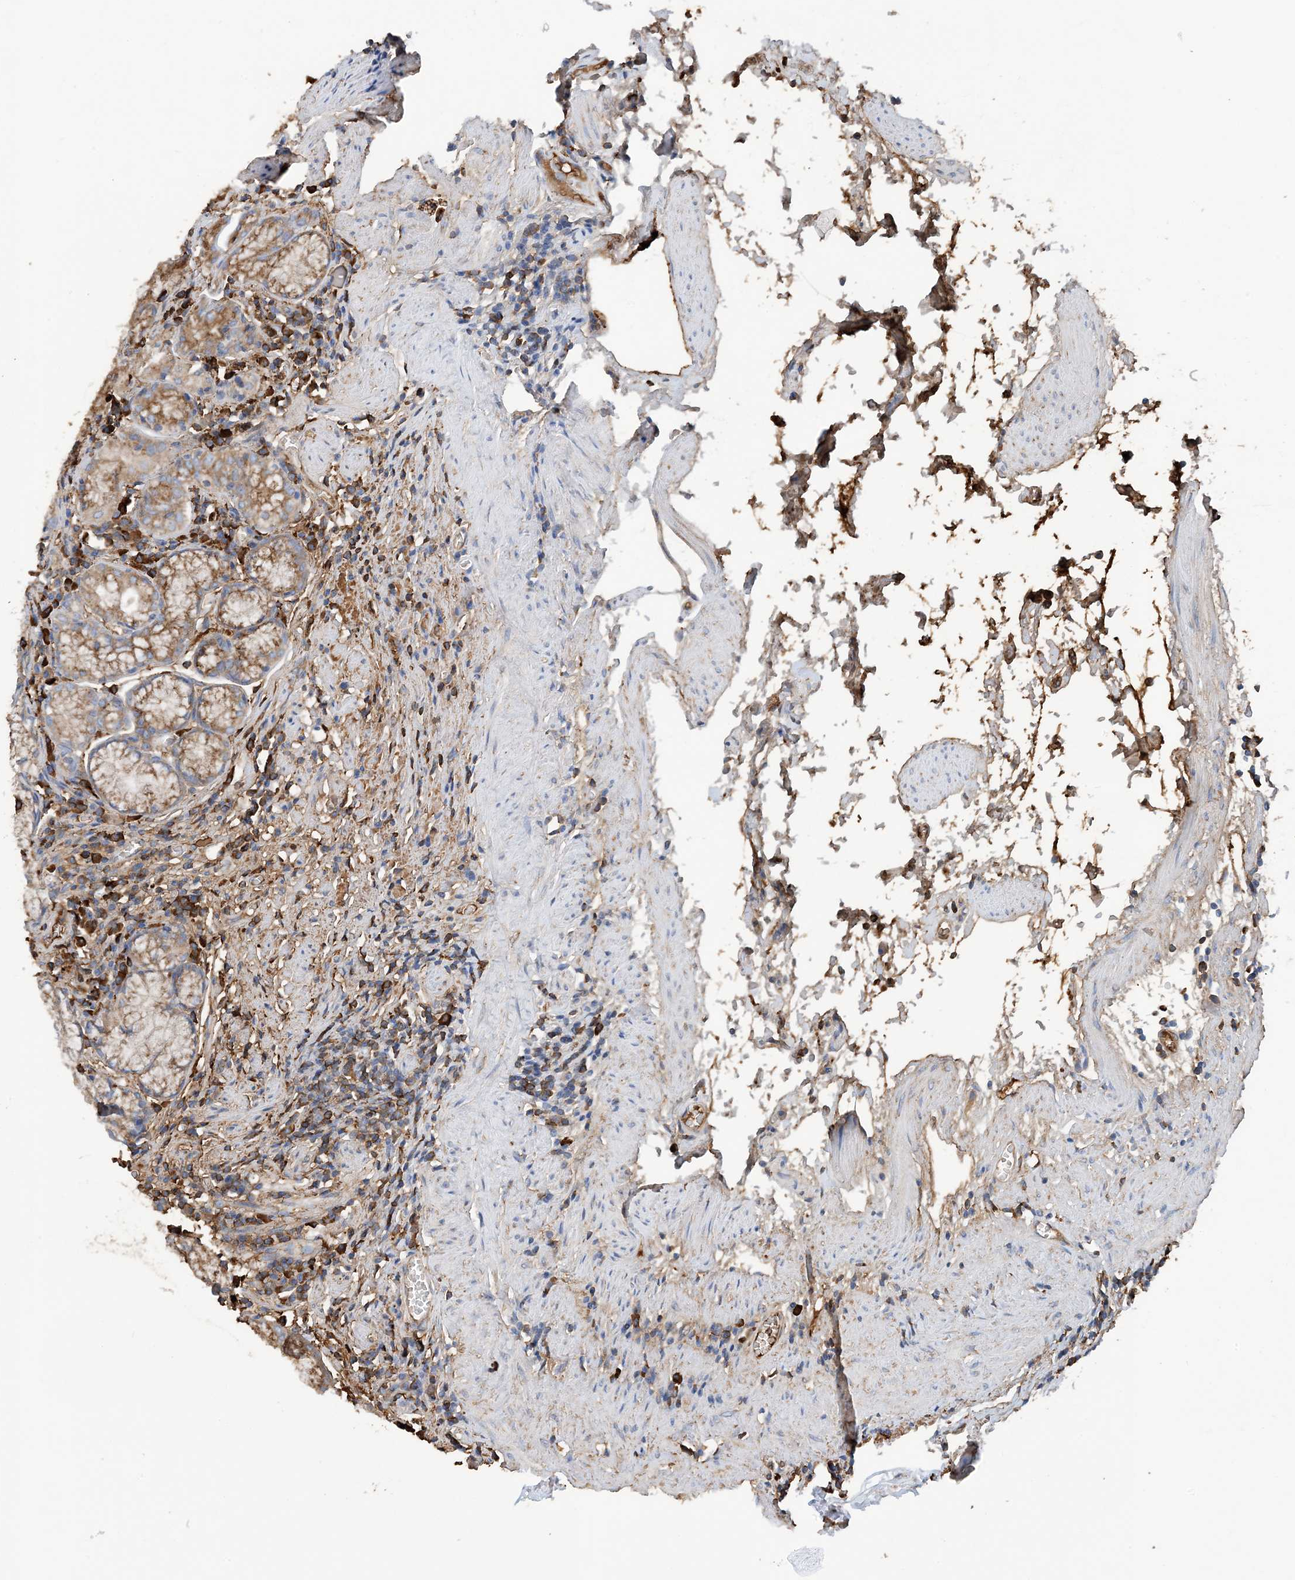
{"staining": {"intensity": "moderate", "quantity": "25%-75%", "location": "cytoplasmic/membranous"}, "tissue": "stomach", "cell_type": "Glandular cells", "image_type": "normal", "snomed": [{"axis": "morphology", "description": "Normal tissue, NOS"}, {"axis": "topography", "description": "Stomach"}], "caption": "A high-resolution image shows immunohistochemistry staining of normal stomach, which exhibits moderate cytoplasmic/membranous expression in about 25%-75% of glandular cells.", "gene": "SLC5A11", "patient": {"sex": "male", "age": 55}}